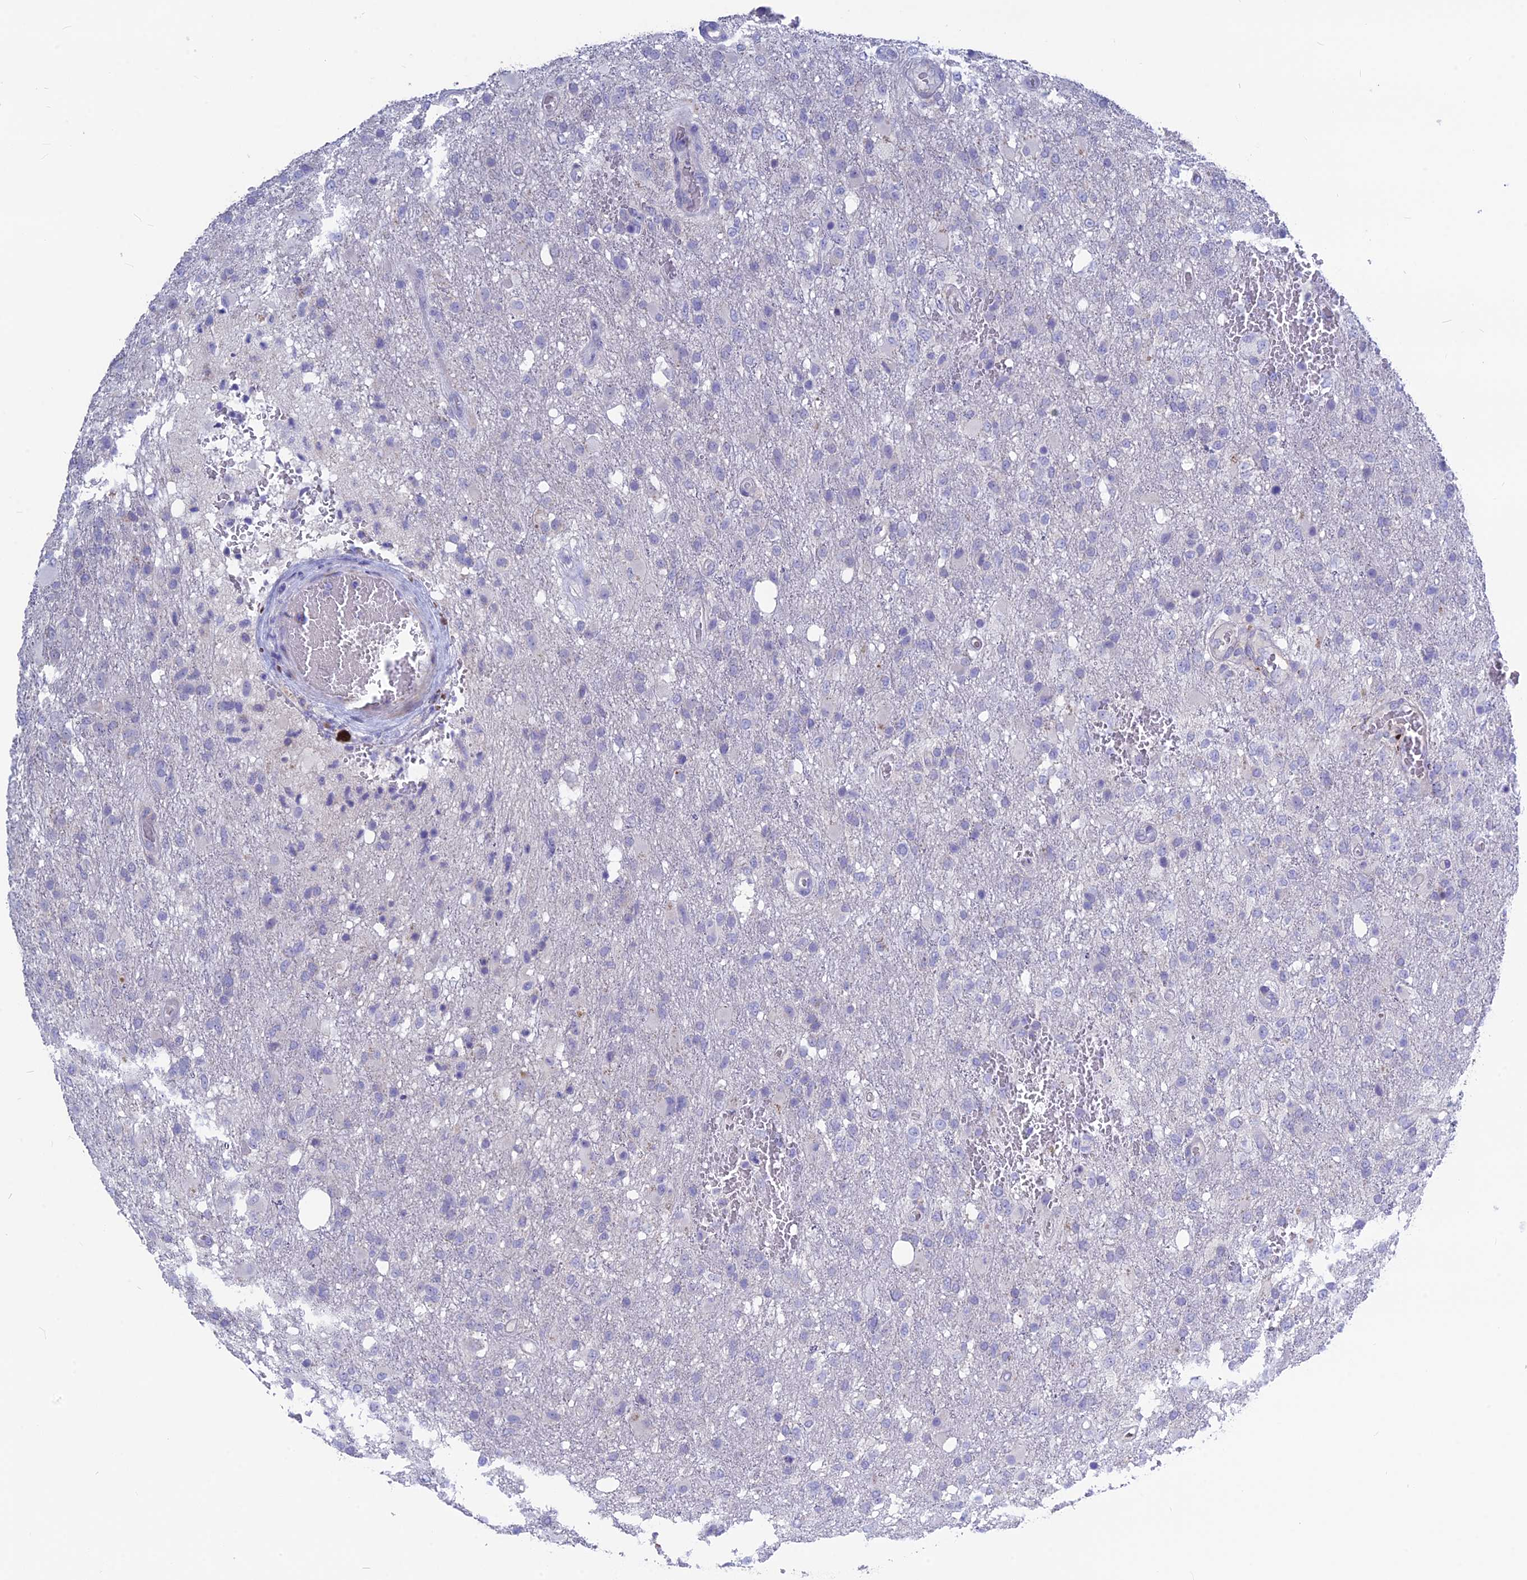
{"staining": {"intensity": "negative", "quantity": "none", "location": "none"}, "tissue": "glioma", "cell_type": "Tumor cells", "image_type": "cancer", "snomed": [{"axis": "morphology", "description": "Glioma, malignant, High grade"}, {"axis": "topography", "description": "Brain"}], "caption": "Immunohistochemical staining of malignant glioma (high-grade) displays no significant positivity in tumor cells.", "gene": "SNTN", "patient": {"sex": "female", "age": 74}}